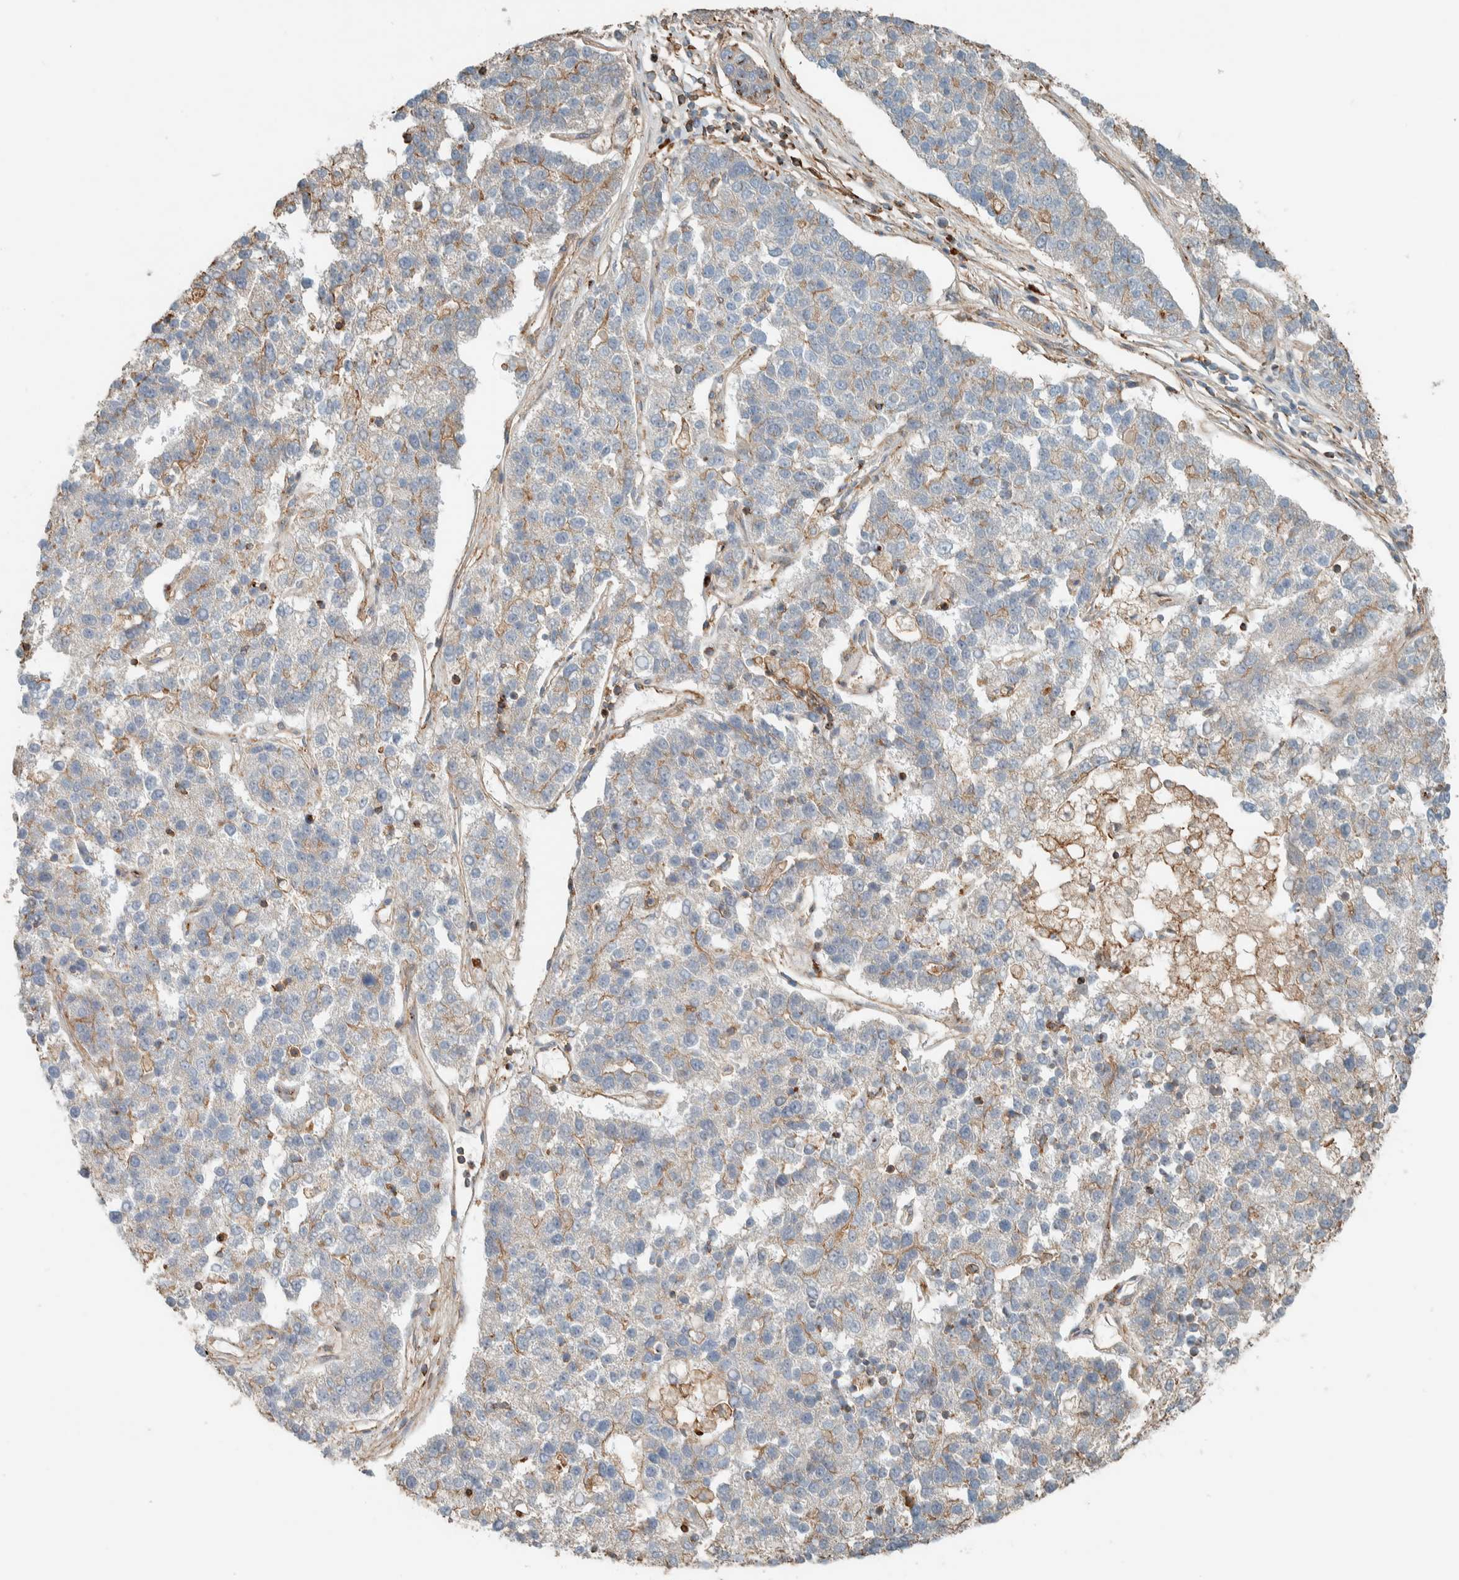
{"staining": {"intensity": "weak", "quantity": "<25%", "location": "cytoplasmic/membranous"}, "tissue": "pancreatic cancer", "cell_type": "Tumor cells", "image_type": "cancer", "snomed": [{"axis": "morphology", "description": "Adenocarcinoma, NOS"}, {"axis": "topography", "description": "Pancreas"}], "caption": "Protein analysis of pancreatic cancer demonstrates no significant staining in tumor cells.", "gene": "CTBP2", "patient": {"sex": "female", "age": 61}}